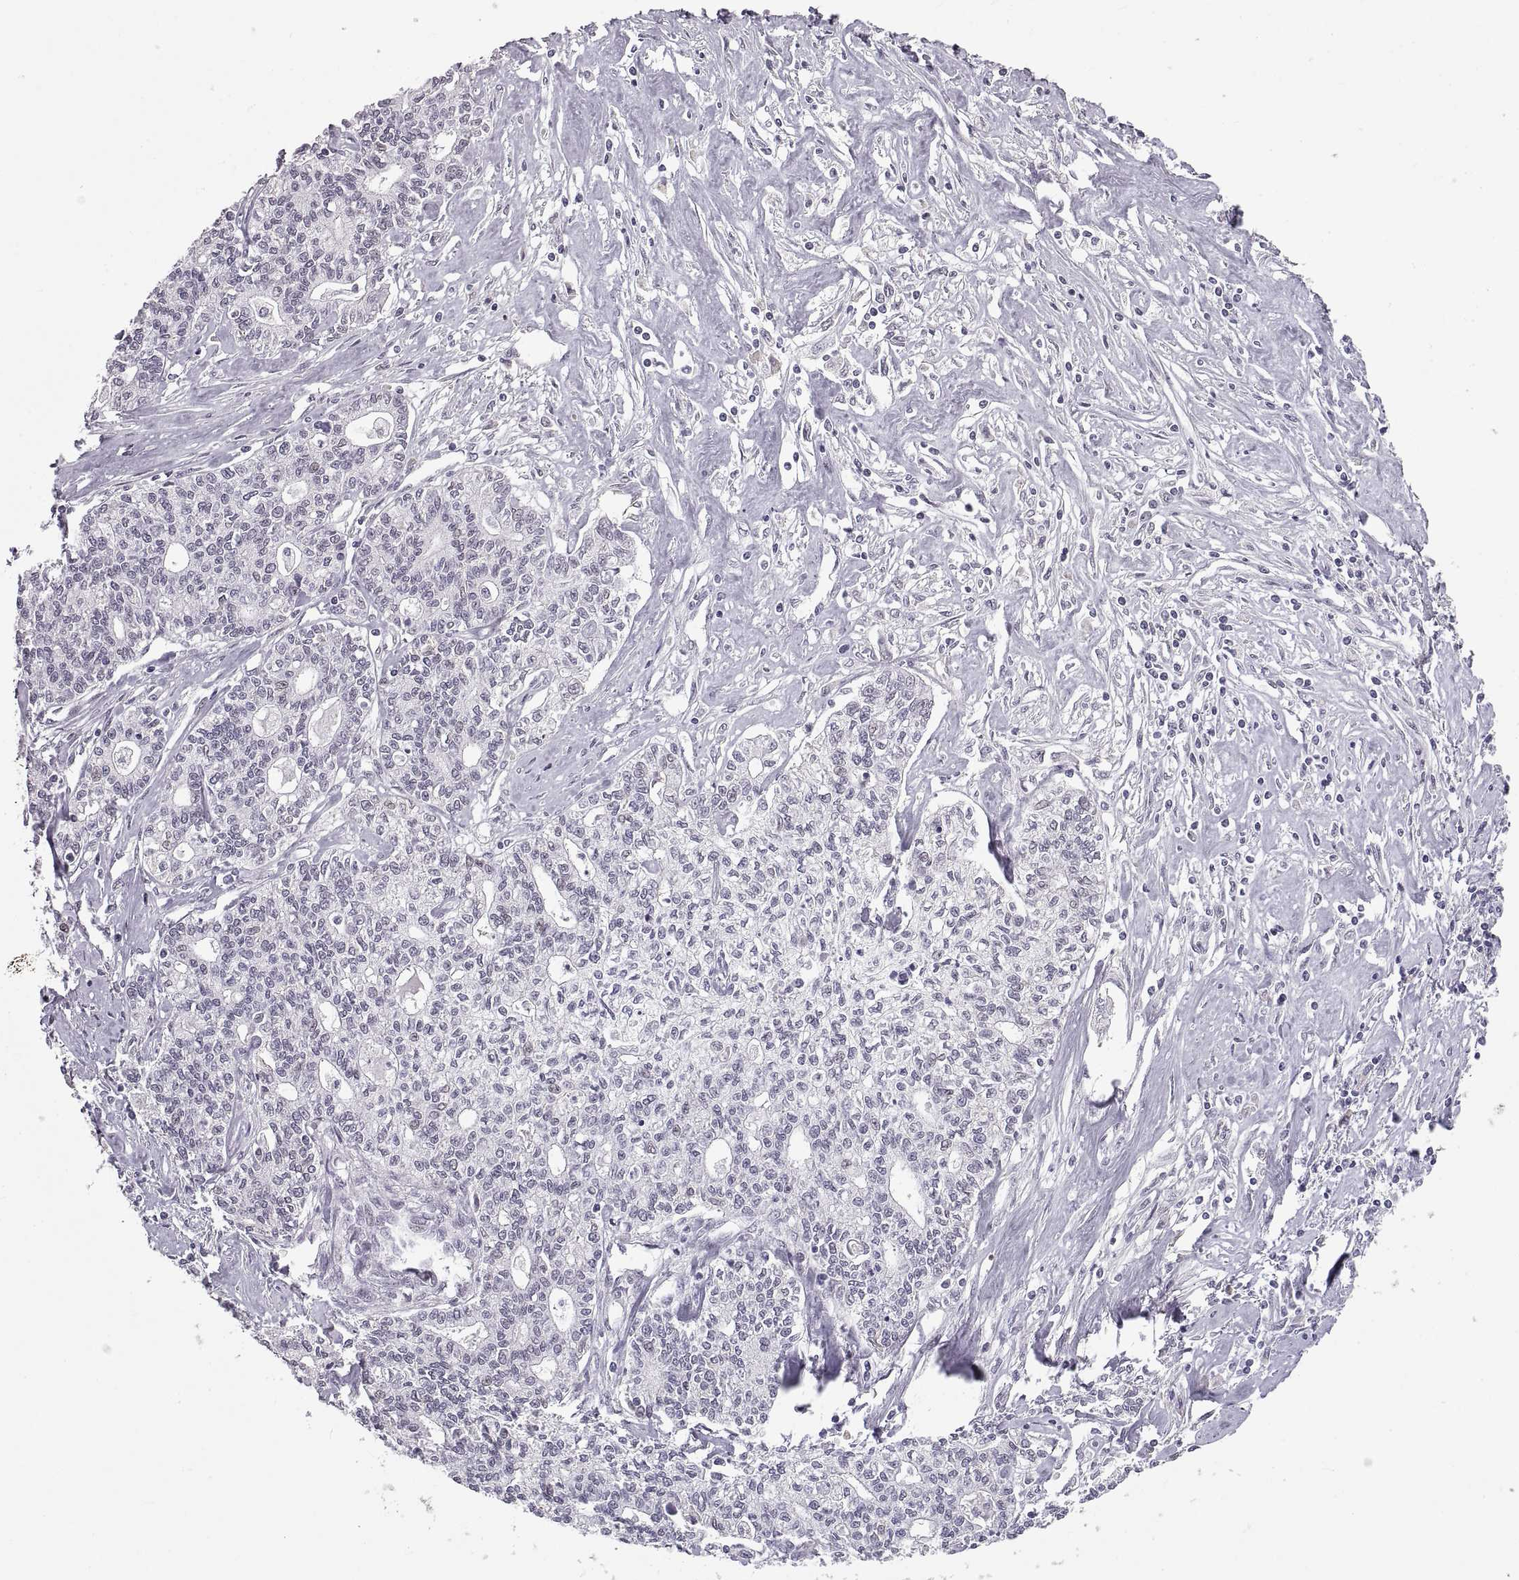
{"staining": {"intensity": "negative", "quantity": "none", "location": "none"}, "tissue": "liver cancer", "cell_type": "Tumor cells", "image_type": "cancer", "snomed": [{"axis": "morphology", "description": "Cholangiocarcinoma"}, {"axis": "topography", "description": "Liver"}], "caption": "Tumor cells are negative for protein expression in human liver cancer (cholangiocarcinoma). Brightfield microscopy of IHC stained with DAB (brown) and hematoxylin (blue), captured at high magnification.", "gene": "NANOS3", "patient": {"sex": "female", "age": 61}}